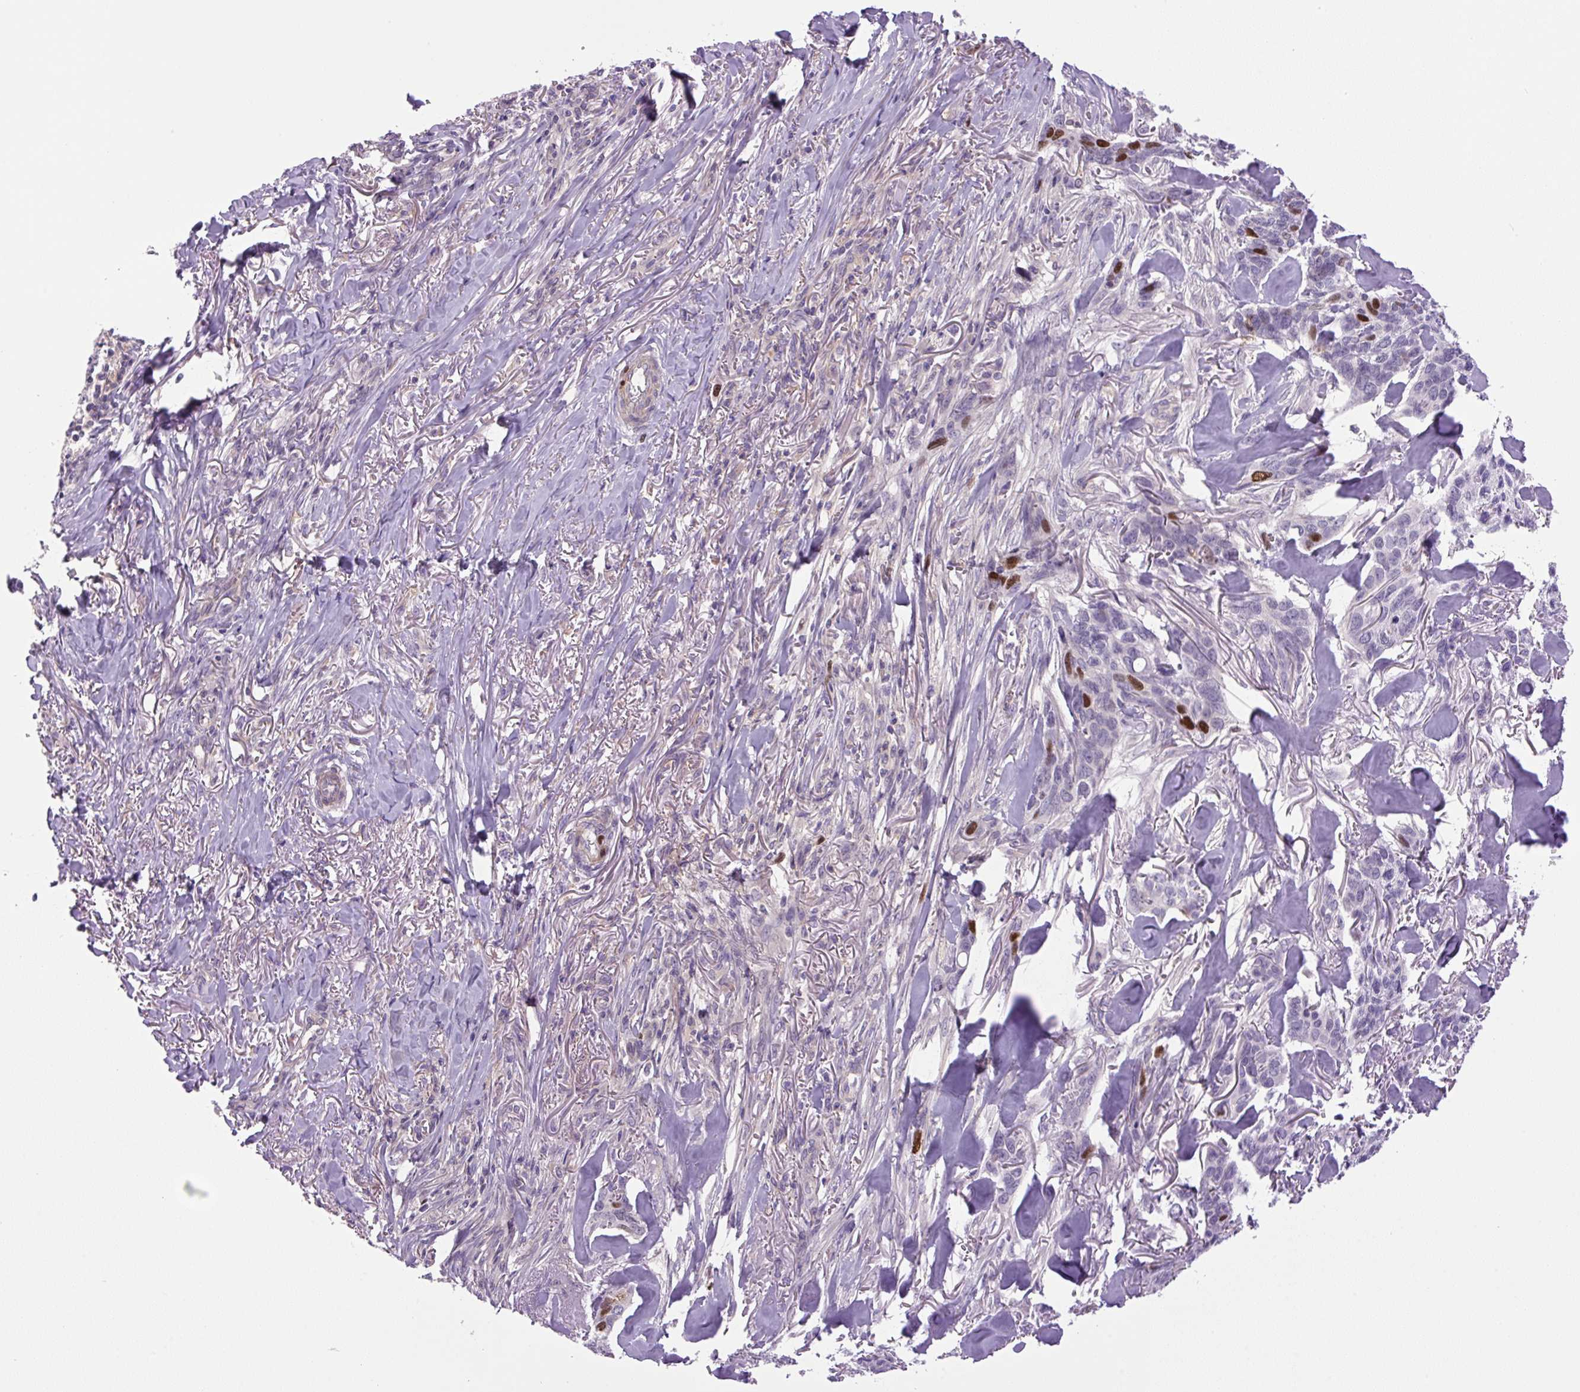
{"staining": {"intensity": "strong", "quantity": "<25%", "location": "nuclear"}, "tissue": "skin cancer", "cell_type": "Tumor cells", "image_type": "cancer", "snomed": [{"axis": "morphology", "description": "Basal cell carcinoma"}, {"axis": "topography", "description": "Skin"}], "caption": "Immunohistochemistry (DAB (3,3'-diaminobenzidine)) staining of skin cancer (basal cell carcinoma) exhibits strong nuclear protein positivity in about <25% of tumor cells.", "gene": "KIFC1", "patient": {"sex": "male", "age": 86}}